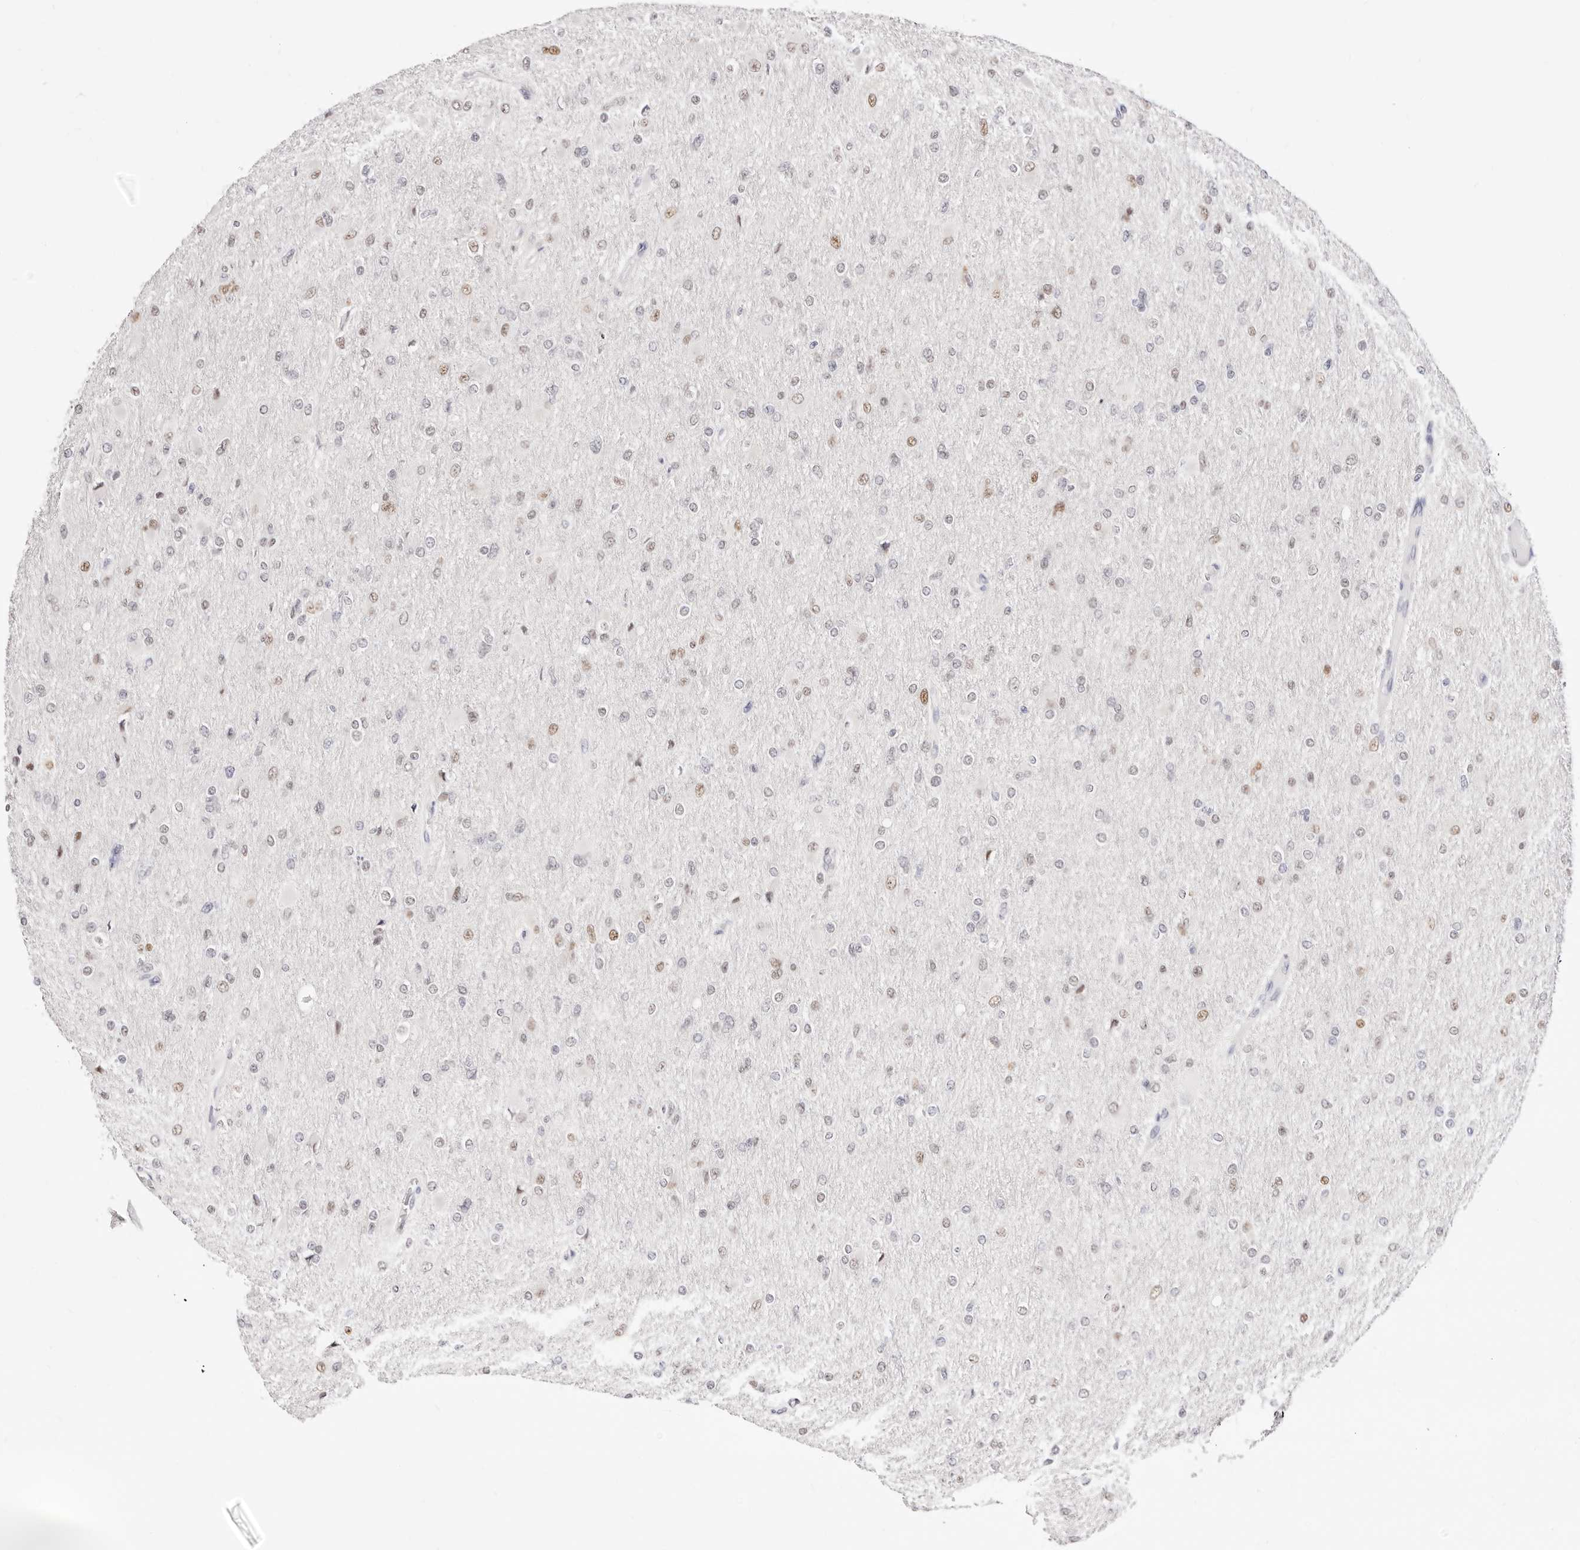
{"staining": {"intensity": "weak", "quantity": "25%-75%", "location": "nuclear"}, "tissue": "glioma", "cell_type": "Tumor cells", "image_type": "cancer", "snomed": [{"axis": "morphology", "description": "Glioma, malignant, High grade"}, {"axis": "topography", "description": "Cerebral cortex"}], "caption": "There is low levels of weak nuclear expression in tumor cells of malignant glioma (high-grade), as demonstrated by immunohistochemical staining (brown color).", "gene": "TKT", "patient": {"sex": "female", "age": 36}}